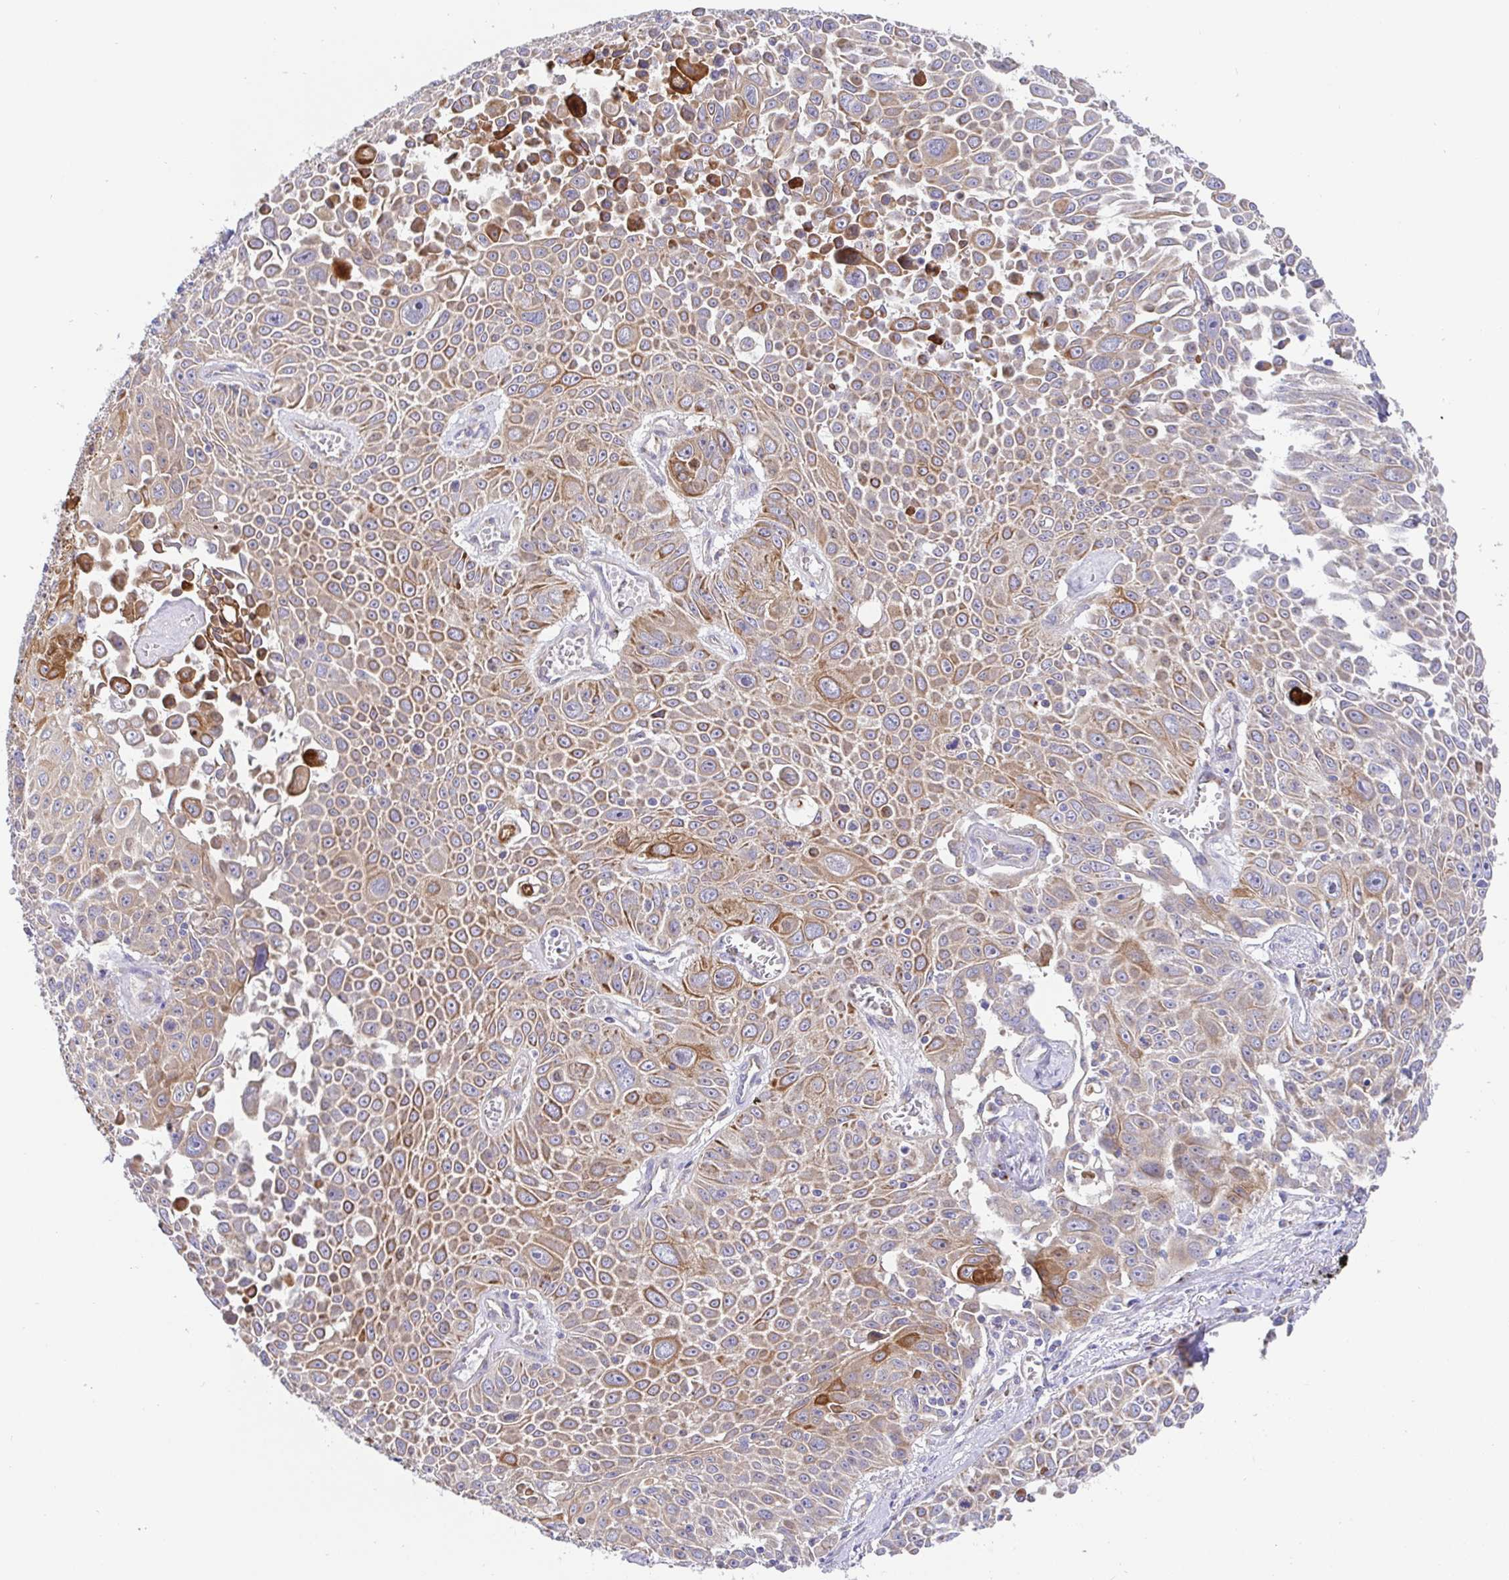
{"staining": {"intensity": "moderate", "quantity": ">75%", "location": "cytoplasmic/membranous"}, "tissue": "lung cancer", "cell_type": "Tumor cells", "image_type": "cancer", "snomed": [{"axis": "morphology", "description": "Squamous cell carcinoma, NOS"}, {"axis": "morphology", "description": "Squamous cell carcinoma, metastatic, NOS"}, {"axis": "topography", "description": "Lymph node"}, {"axis": "topography", "description": "Lung"}], "caption": "This is a histology image of immunohistochemistry (IHC) staining of squamous cell carcinoma (lung), which shows moderate positivity in the cytoplasmic/membranous of tumor cells.", "gene": "GOLGA1", "patient": {"sex": "female", "age": 62}}